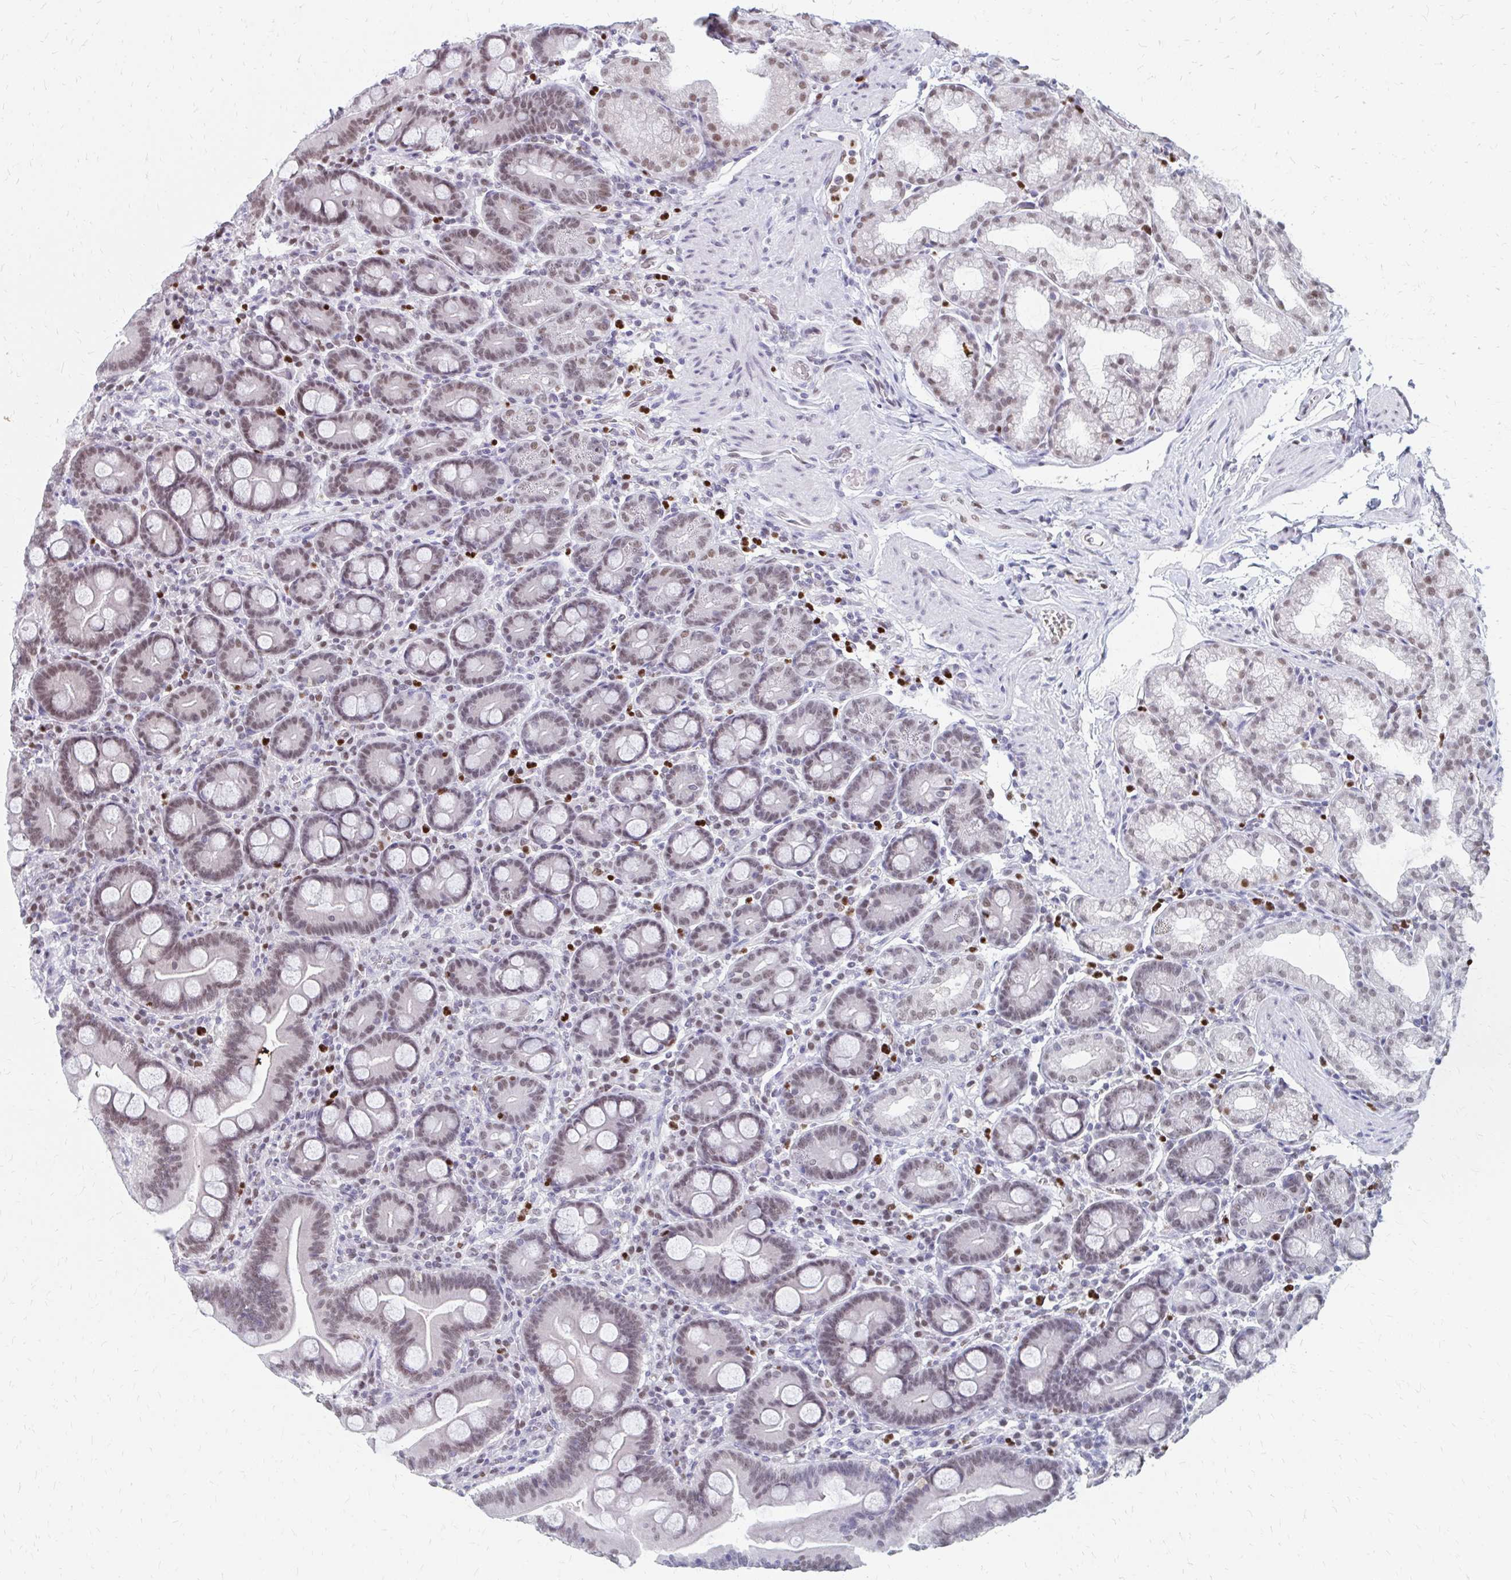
{"staining": {"intensity": "moderate", "quantity": "25%-75%", "location": "nuclear"}, "tissue": "duodenum", "cell_type": "Glandular cells", "image_type": "normal", "snomed": [{"axis": "morphology", "description": "Normal tissue, NOS"}, {"axis": "topography", "description": "Duodenum"}], "caption": "Brown immunohistochemical staining in unremarkable human duodenum displays moderate nuclear staining in about 25%-75% of glandular cells.", "gene": "PLK3", "patient": {"sex": "male", "age": 59}}